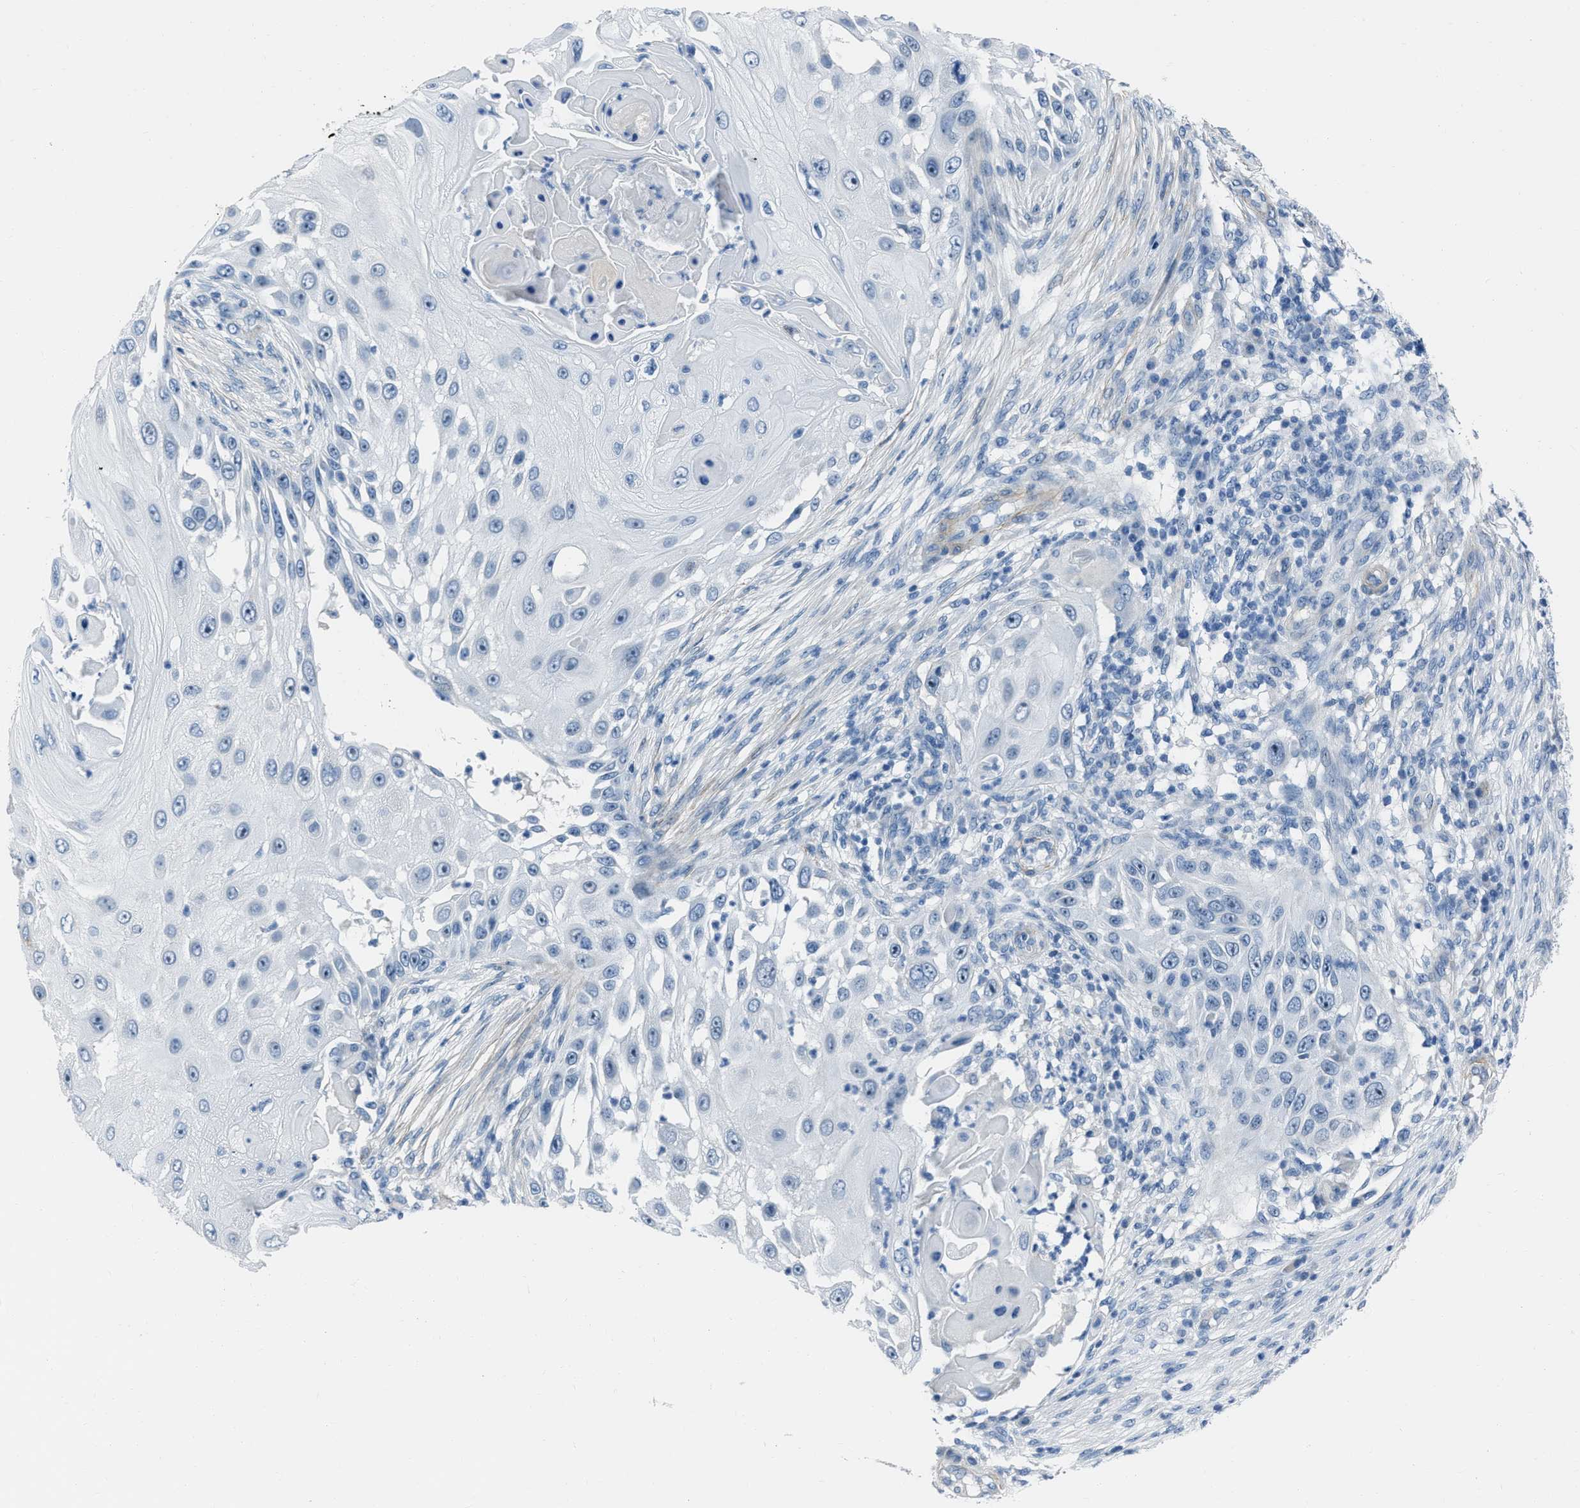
{"staining": {"intensity": "negative", "quantity": "none", "location": "none"}, "tissue": "skin cancer", "cell_type": "Tumor cells", "image_type": "cancer", "snomed": [{"axis": "morphology", "description": "Squamous cell carcinoma, NOS"}, {"axis": "topography", "description": "Skin"}], "caption": "The micrograph exhibits no significant positivity in tumor cells of skin cancer (squamous cell carcinoma).", "gene": "SPATC1L", "patient": {"sex": "female", "age": 44}}